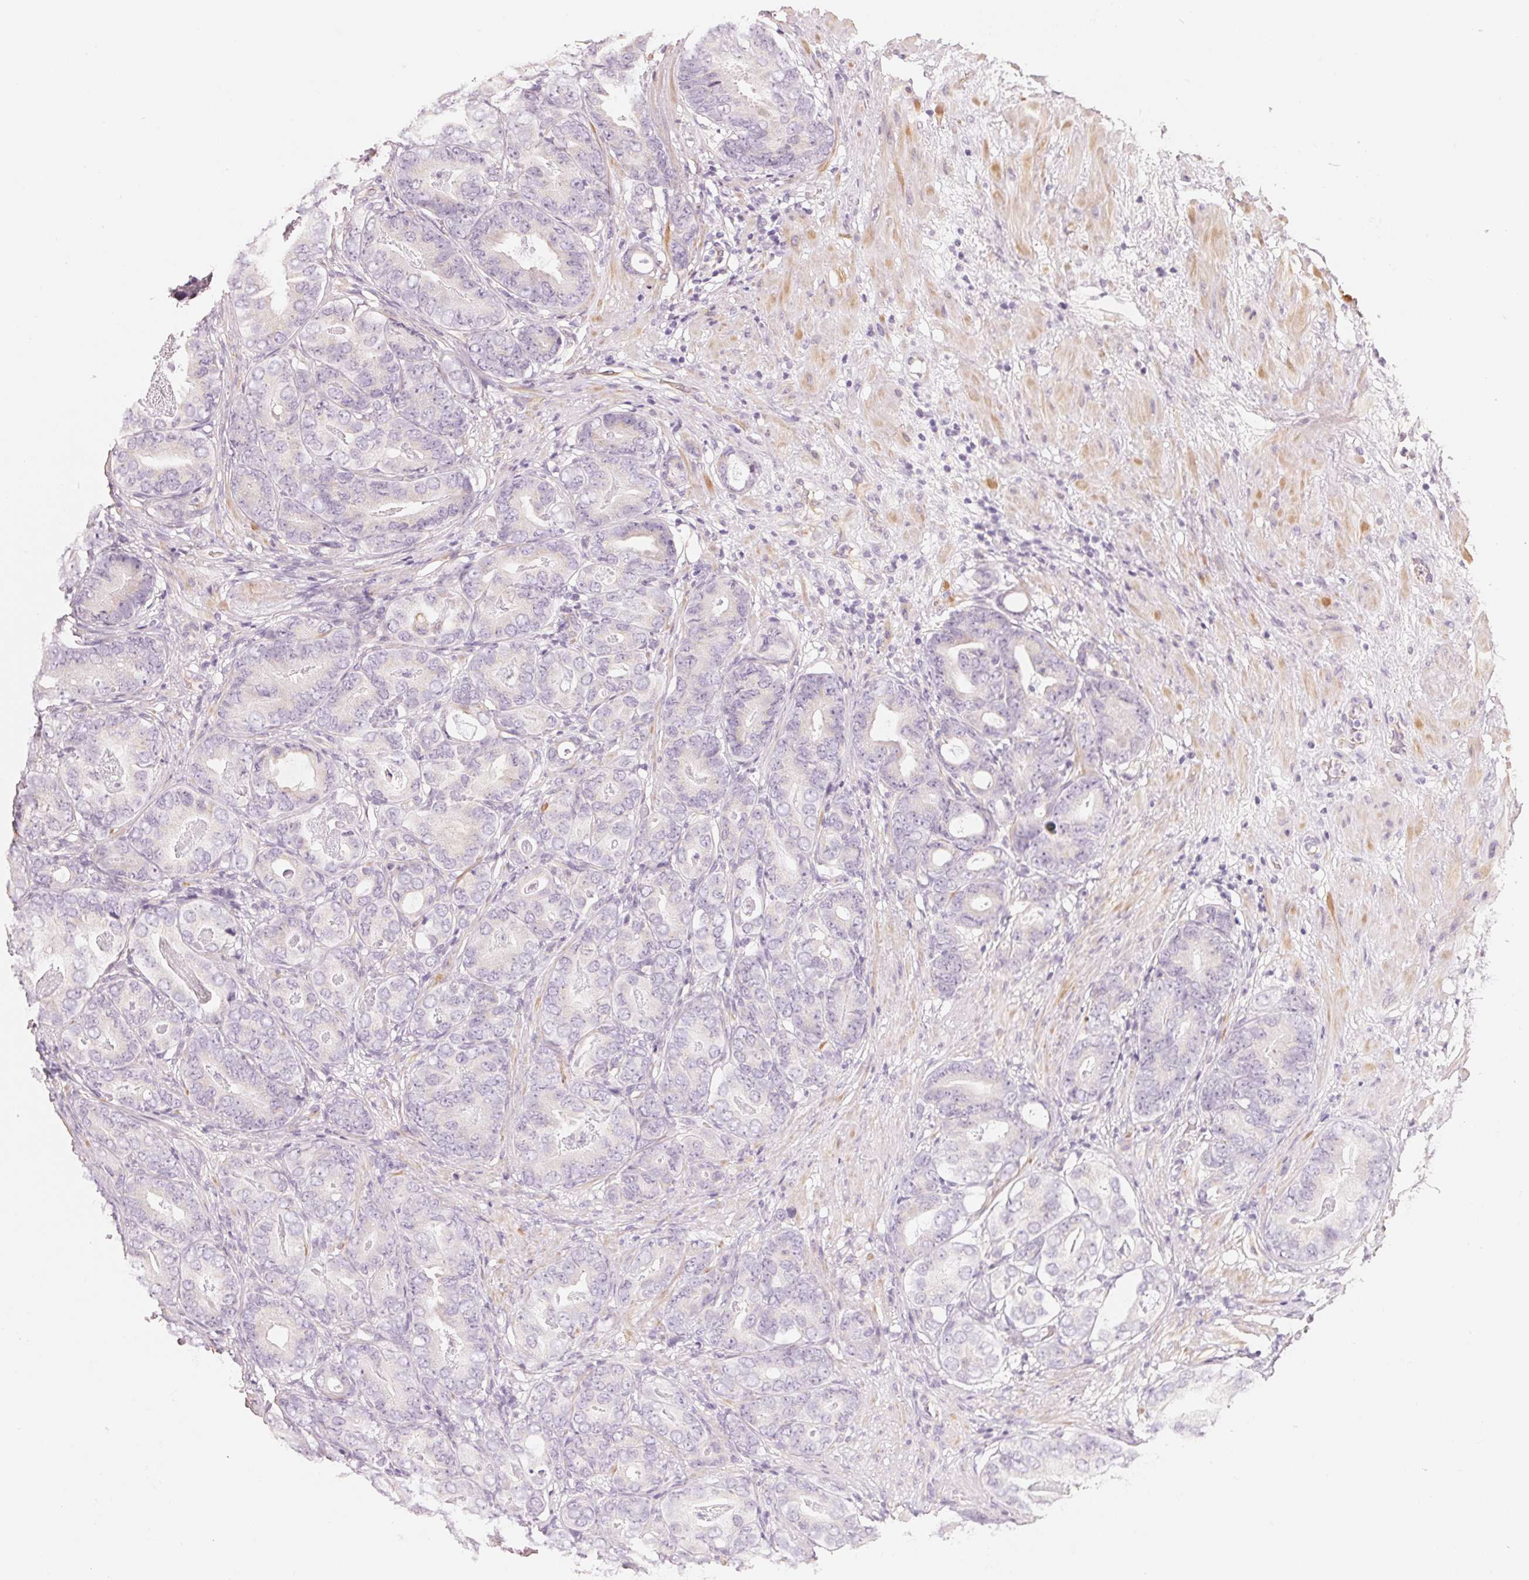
{"staining": {"intensity": "negative", "quantity": "none", "location": "none"}, "tissue": "prostate cancer", "cell_type": "Tumor cells", "image_type": "cancer", "snomed": [{"axis": "morphology", "description": "Adenocarcinoma, Low grade"}, {"axis": "topography", "description": "Prostate and seminal vesicle, NOS"}], "caption": "IHC photomicrograph of neoplastic tissue: prostate cancer (adenocarcinoma (low-grade)) stained with DAB (3,3'-diaminobenzidine) demonstrates no significant protein positivity in tumor cells.", "gene": "CFHR2", "patient": {"sex": "male", "age": 71}}